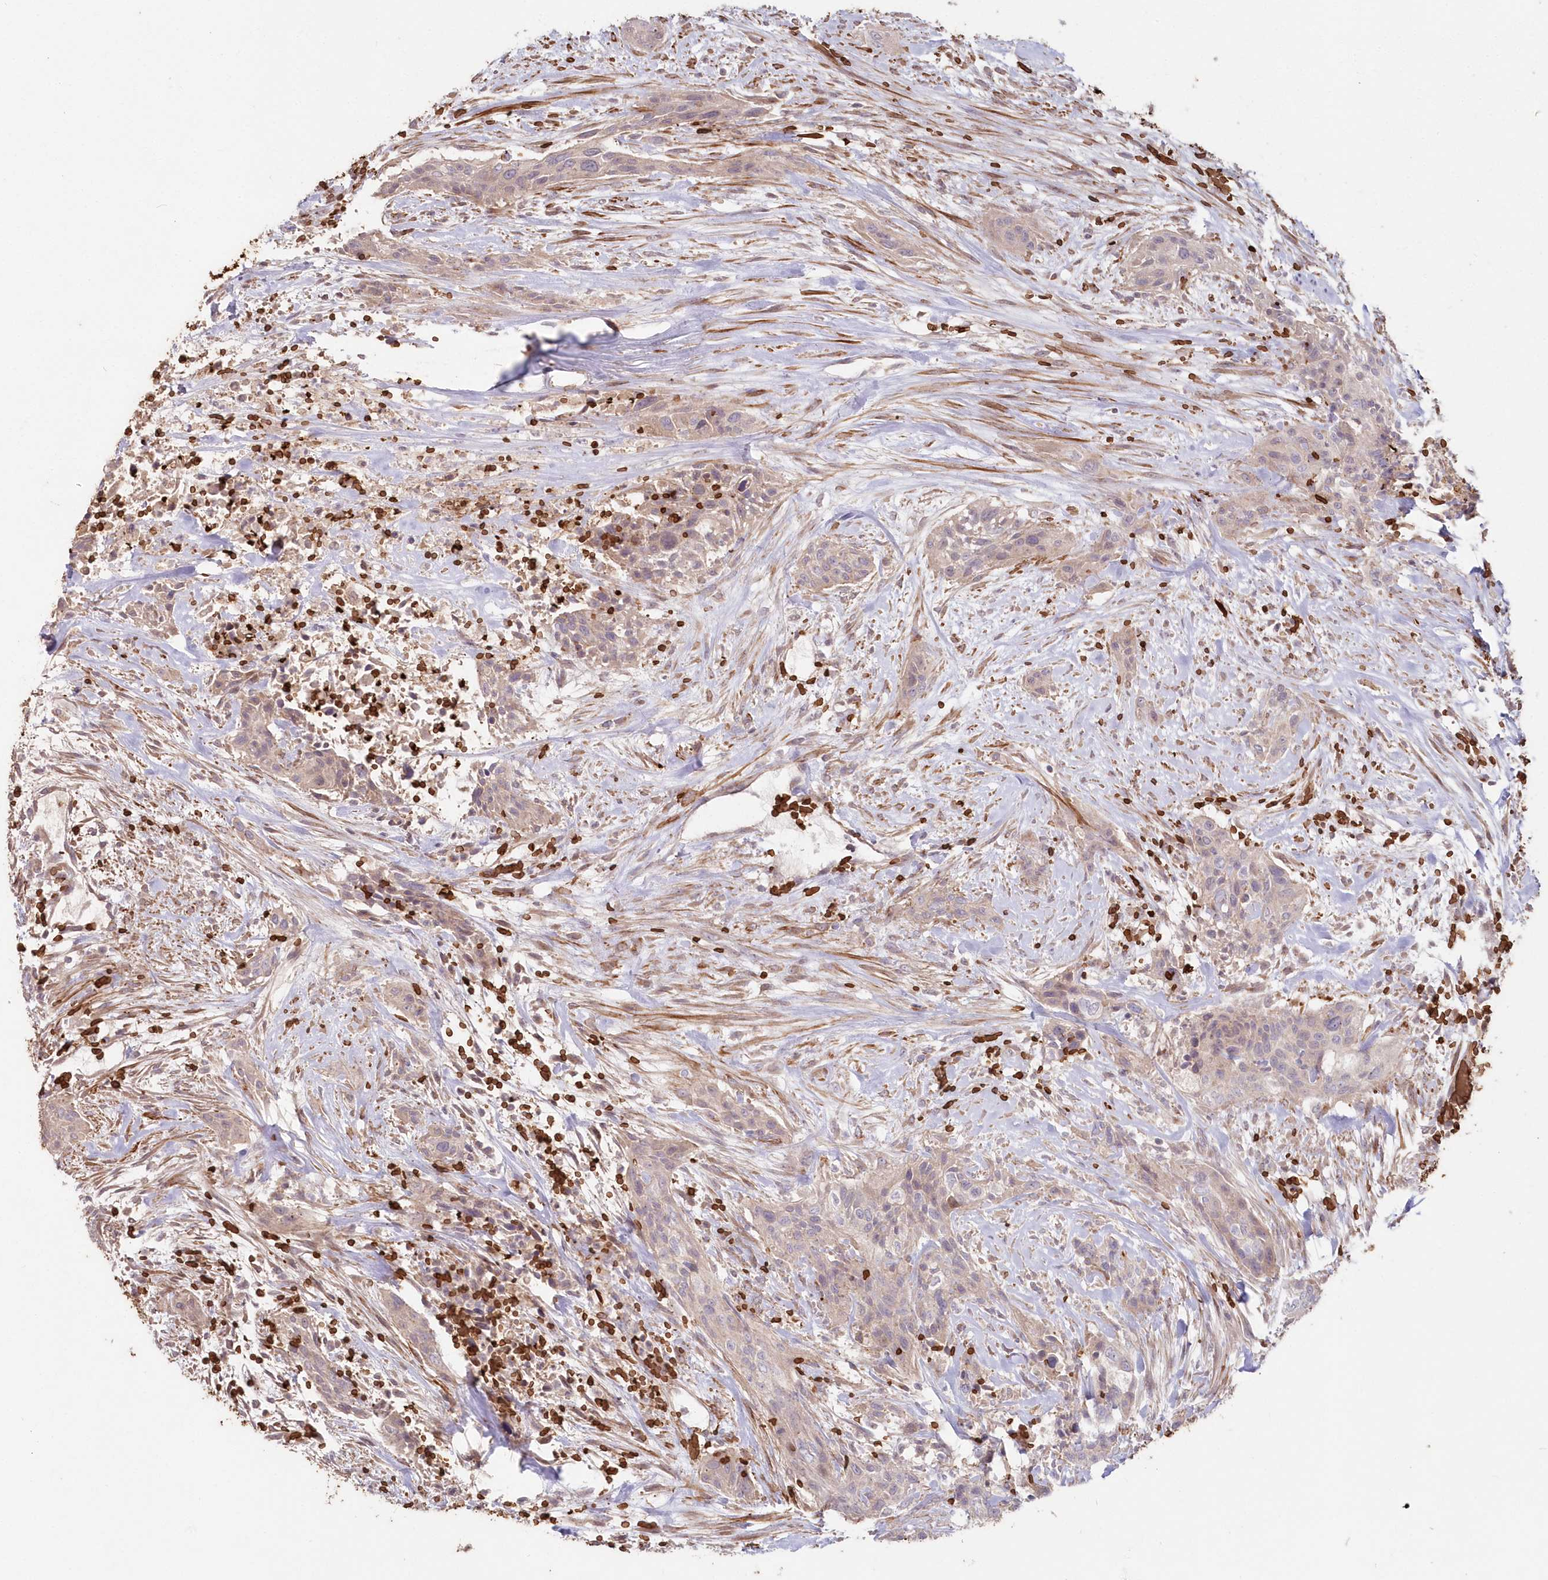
{"staining": {"intensity": "weak", "quantity": "<25%", "location": "cytoplasmic/membranous"}, "tissue": "urothelial cancer", "cell_type": "Tumor cells", "image_type": "cancer", "snomed": [{"axis": "morphology", "description": "Urothelial carcinoma, High grade"}, {"axis": "topography", "description": "Urinary bladder"}], "caption": "A micrograph of human urothelial cancer is negative for staining in tumor cells.", "gene": "SERINC1", "patient": {"sex": "male", "age": 35}}